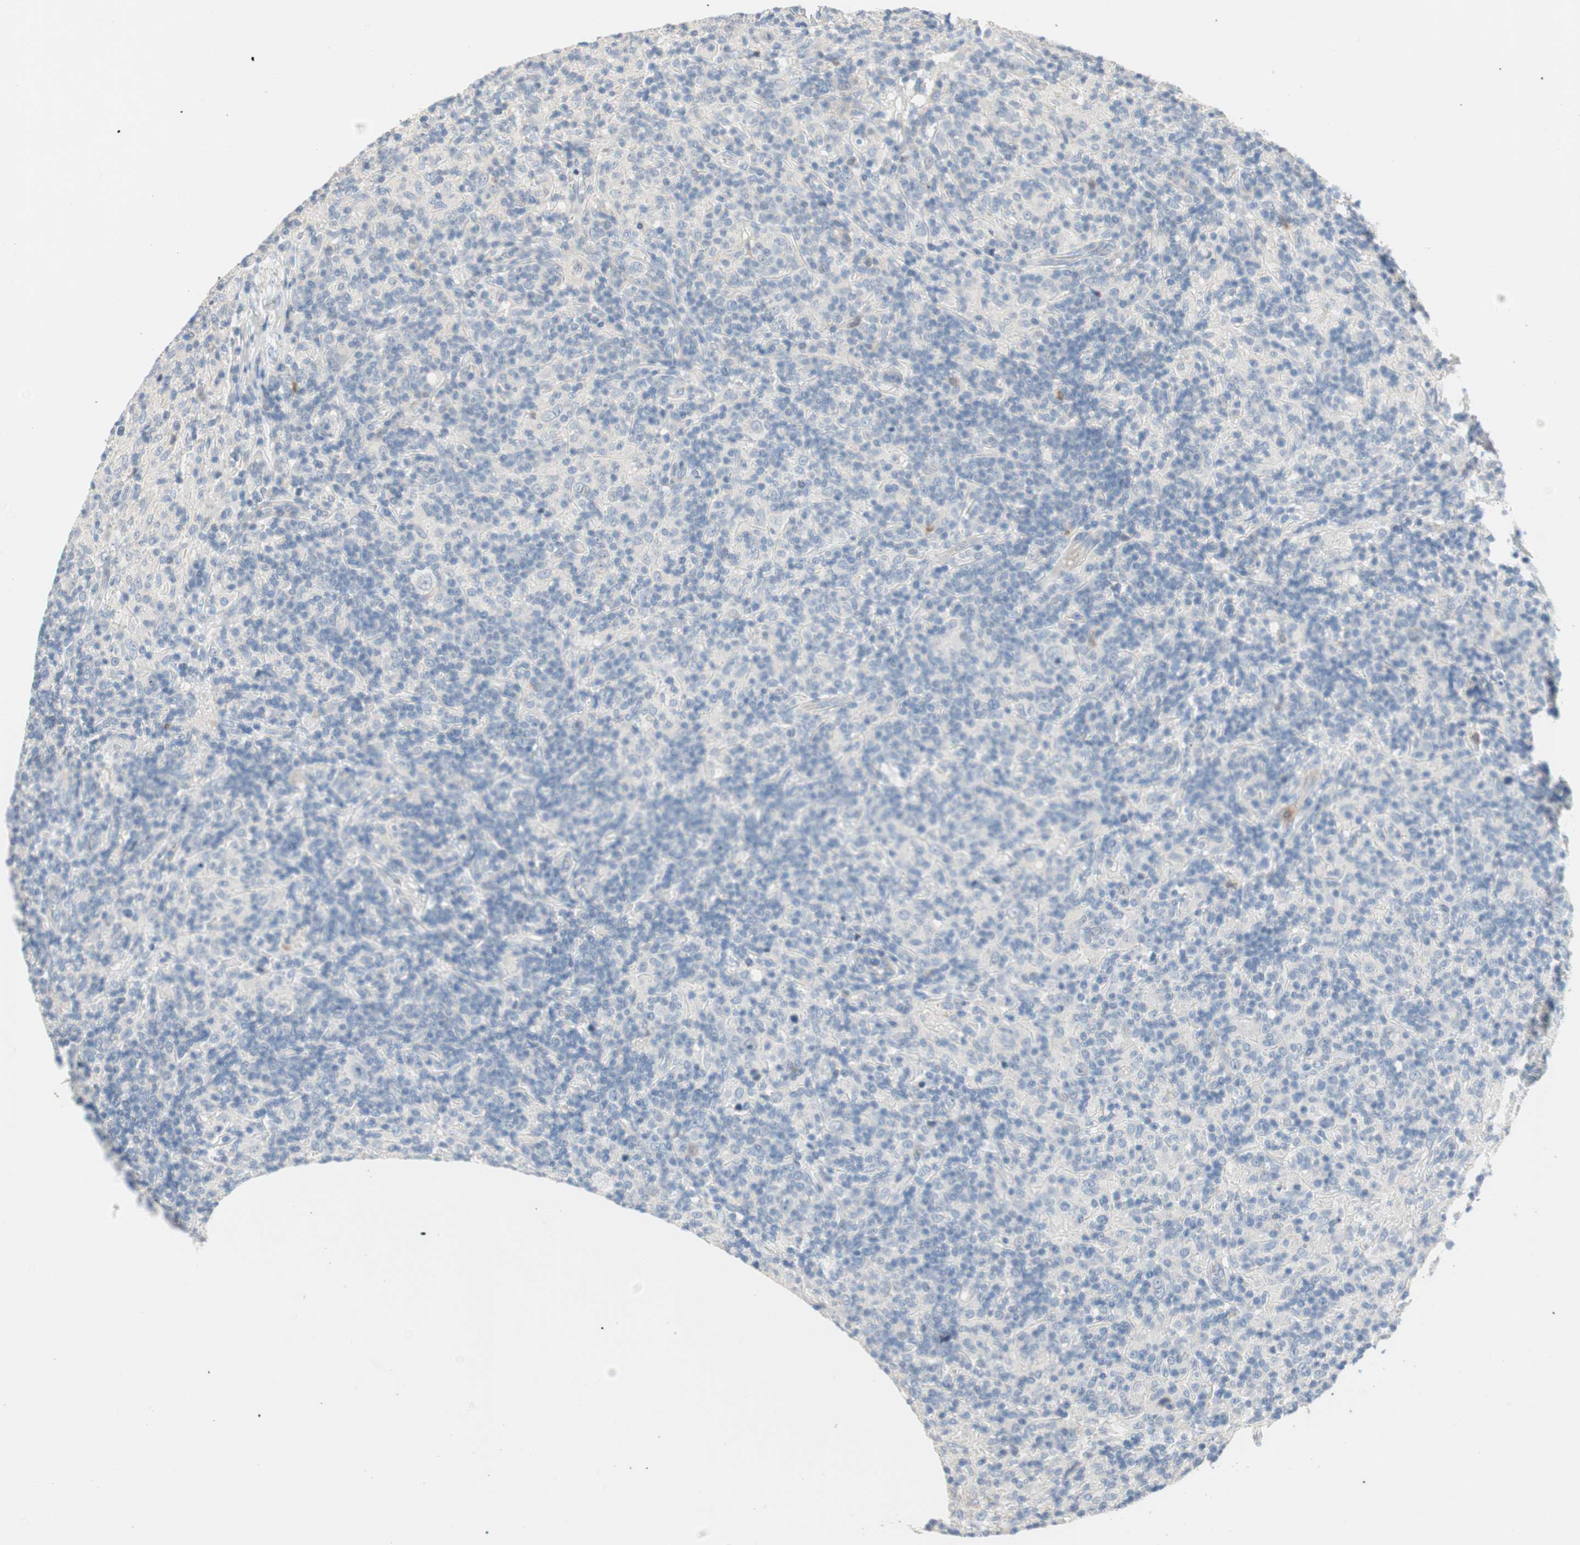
{"staining": {"intensity": "negative", "quantity": "none", "location": "none"}, "tissue": "lymphoma", "cell_type": "Tumor cells", "image_type": "cancer", "snomed": [{"axis": "morphology", "description": "Hodgkin's disease, NOS"}, {"axis": "topography", "description": "Lymph node"}], "caption": "Immunohistochemistry (IHC) image of human lymphoma stained for a protein (brown), which displays no staining in tumor cells.", "gene": "PDZK1", "patient": {"sex": "male", "age": 70}}